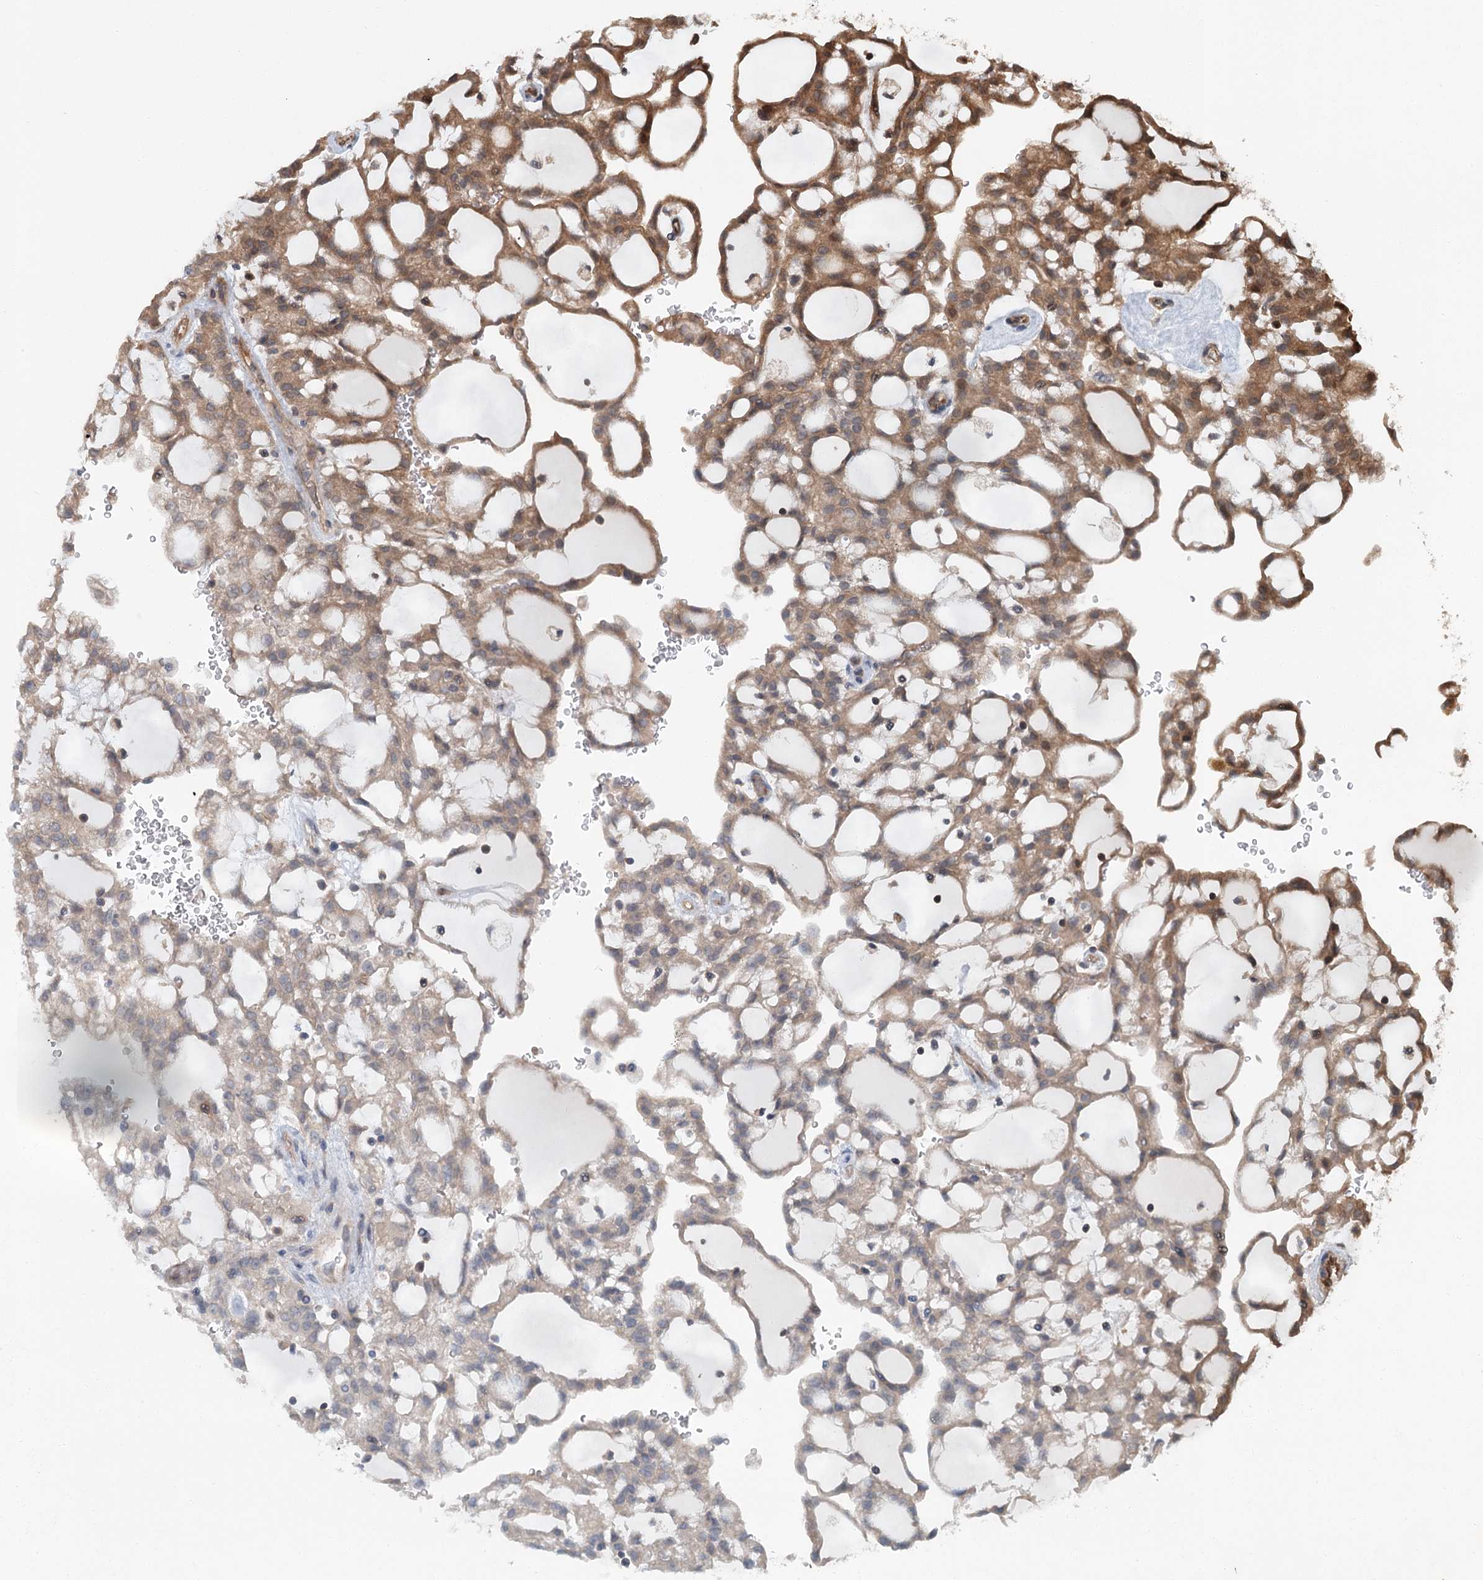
{"staining": {"intensity": "moderate", "quantity": ">75%", "location": "cytoplasmic/membranous"}, "tissue": "renal cancer", "cell_type": "Tumor cells", "image_type": "cancer", "snomed": [{"axis": "morphology", "description": "Adenocarcinoma, NOS"}, {"axis": "topography", "description": "Kidney"}], "caption": "Immunohistochemistry (IHC) of renal adenocarcinoma demonstrates medium levels of moderate cytoplasmic/membranous staining in approximately >75% of tumor cells. The staining is performed using DAB brown chromogen to label protein expression. The nuclei are counter-stained blue using hematoxylin.", "gene": "ZNF527", "patient": {"sex": "male", "age": 63}}